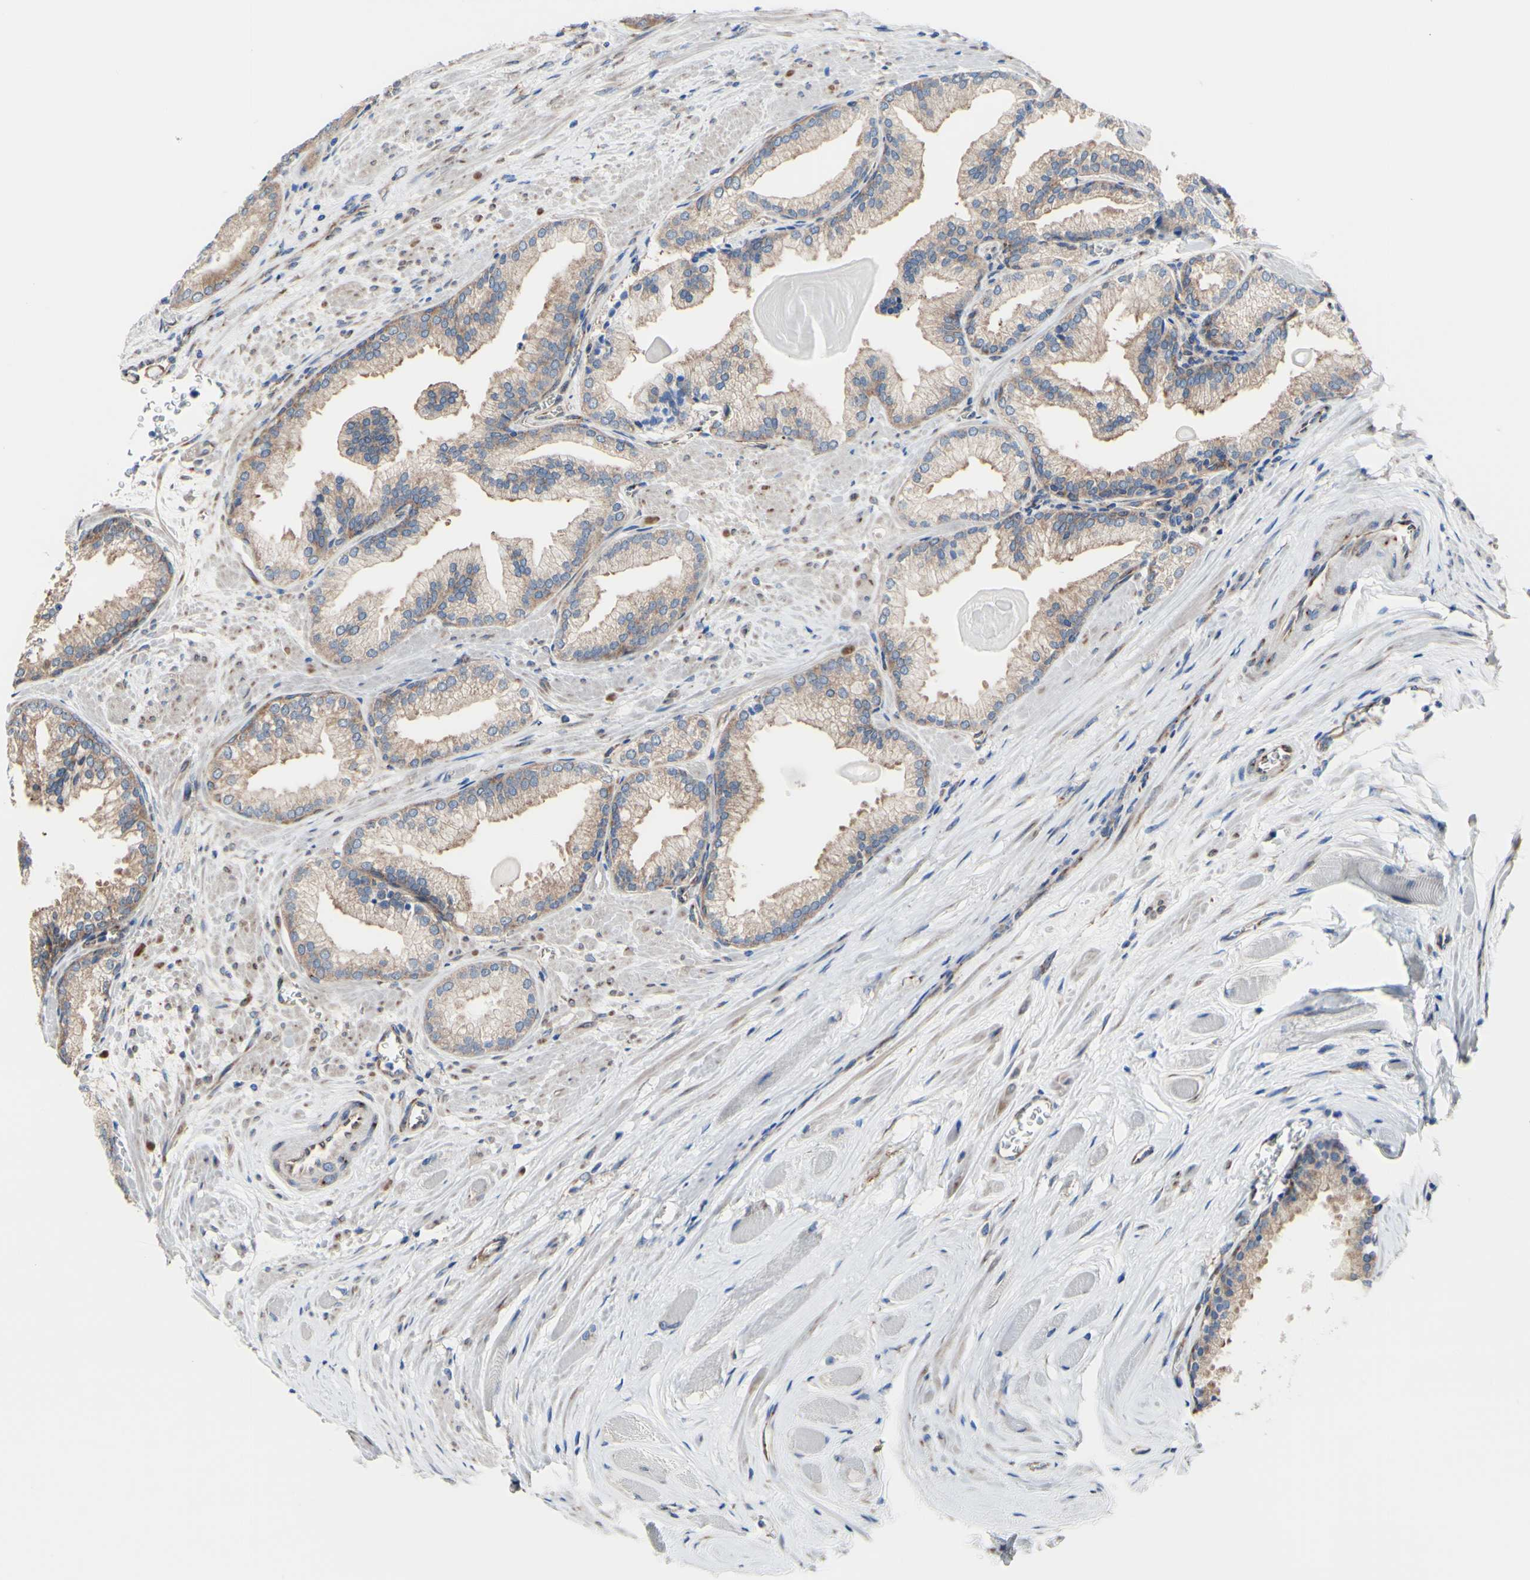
{"staining": {"intensity": "weak", "quantity": ">75%", "location": "cytoplasmic/membranous"}, "tissue": "prostate cancer", "cell_type": "Tumor cells", "image_type": "cancer", "snomed": [{"axis": "morphology", "description": "Adenocarcinoma, Low grade"}, {"axis": "topography", "description": "Prostate"}], "caption": "This image displays immunohistochemistry (IHC) staining of adenocarcinoma (low-grade) (prostate), with low weak cytoplasmic/membranous expression in approximately >75% of tumor cells.", "gene": "LRIG3", "patient": {"sex": "male", "age": 59}}